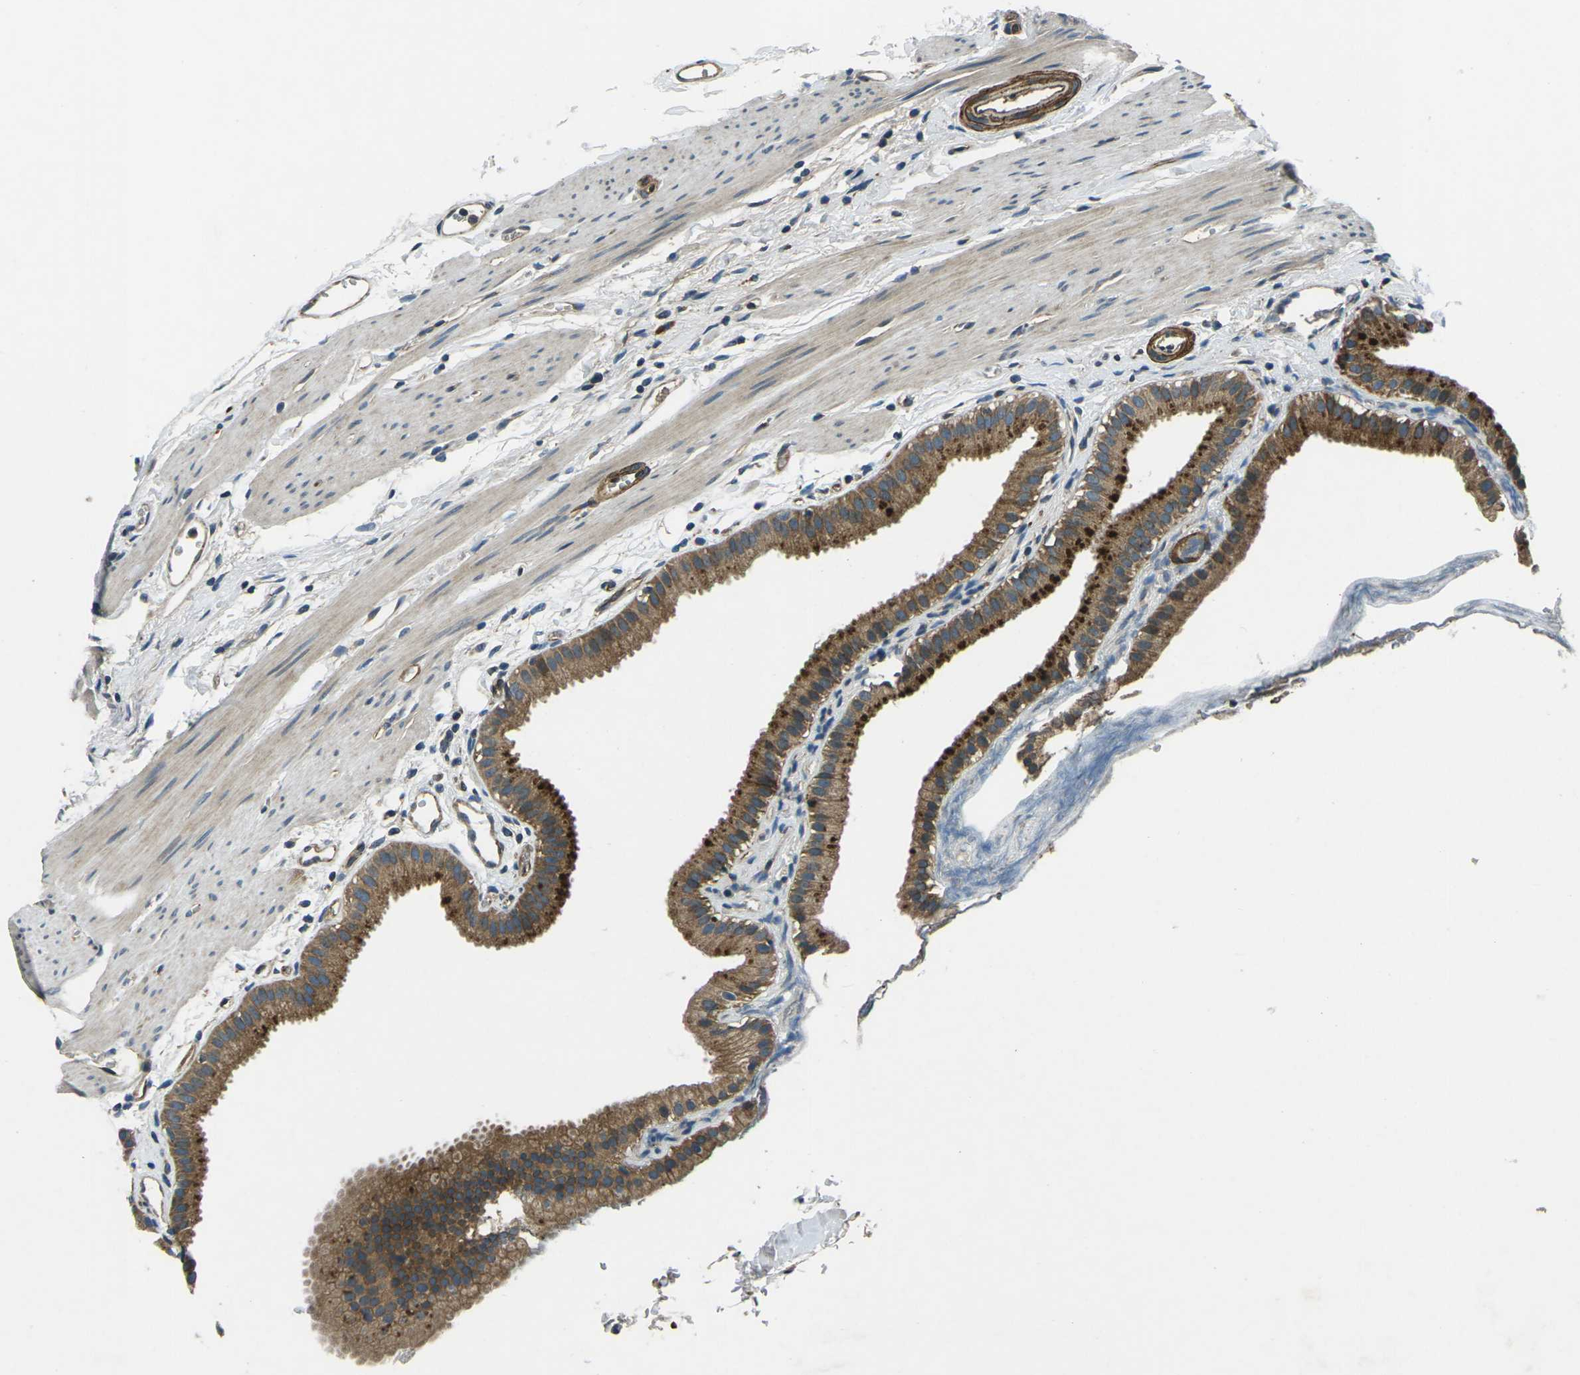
{"staining": {"intensity": "strong", "quantity": ">75%", "location": "cytoplasmic/membranous"}, "tissue": "gallbladder", "cell_type": "Glandular cells", "image_type": "normal", "snomed": [{"axis": "morphology", "description": "Normal tissue, NOS"}, {"axis": "topography", "description": "Gallbladder"}], "caption": "Human gallbladder stained with a brown dye shows strong cytoplasmic/membranous positive positivity in approximately >75% of glandular cells.", "gene": "AFAP1", "patient": {"sex": "female", "age": 64}}